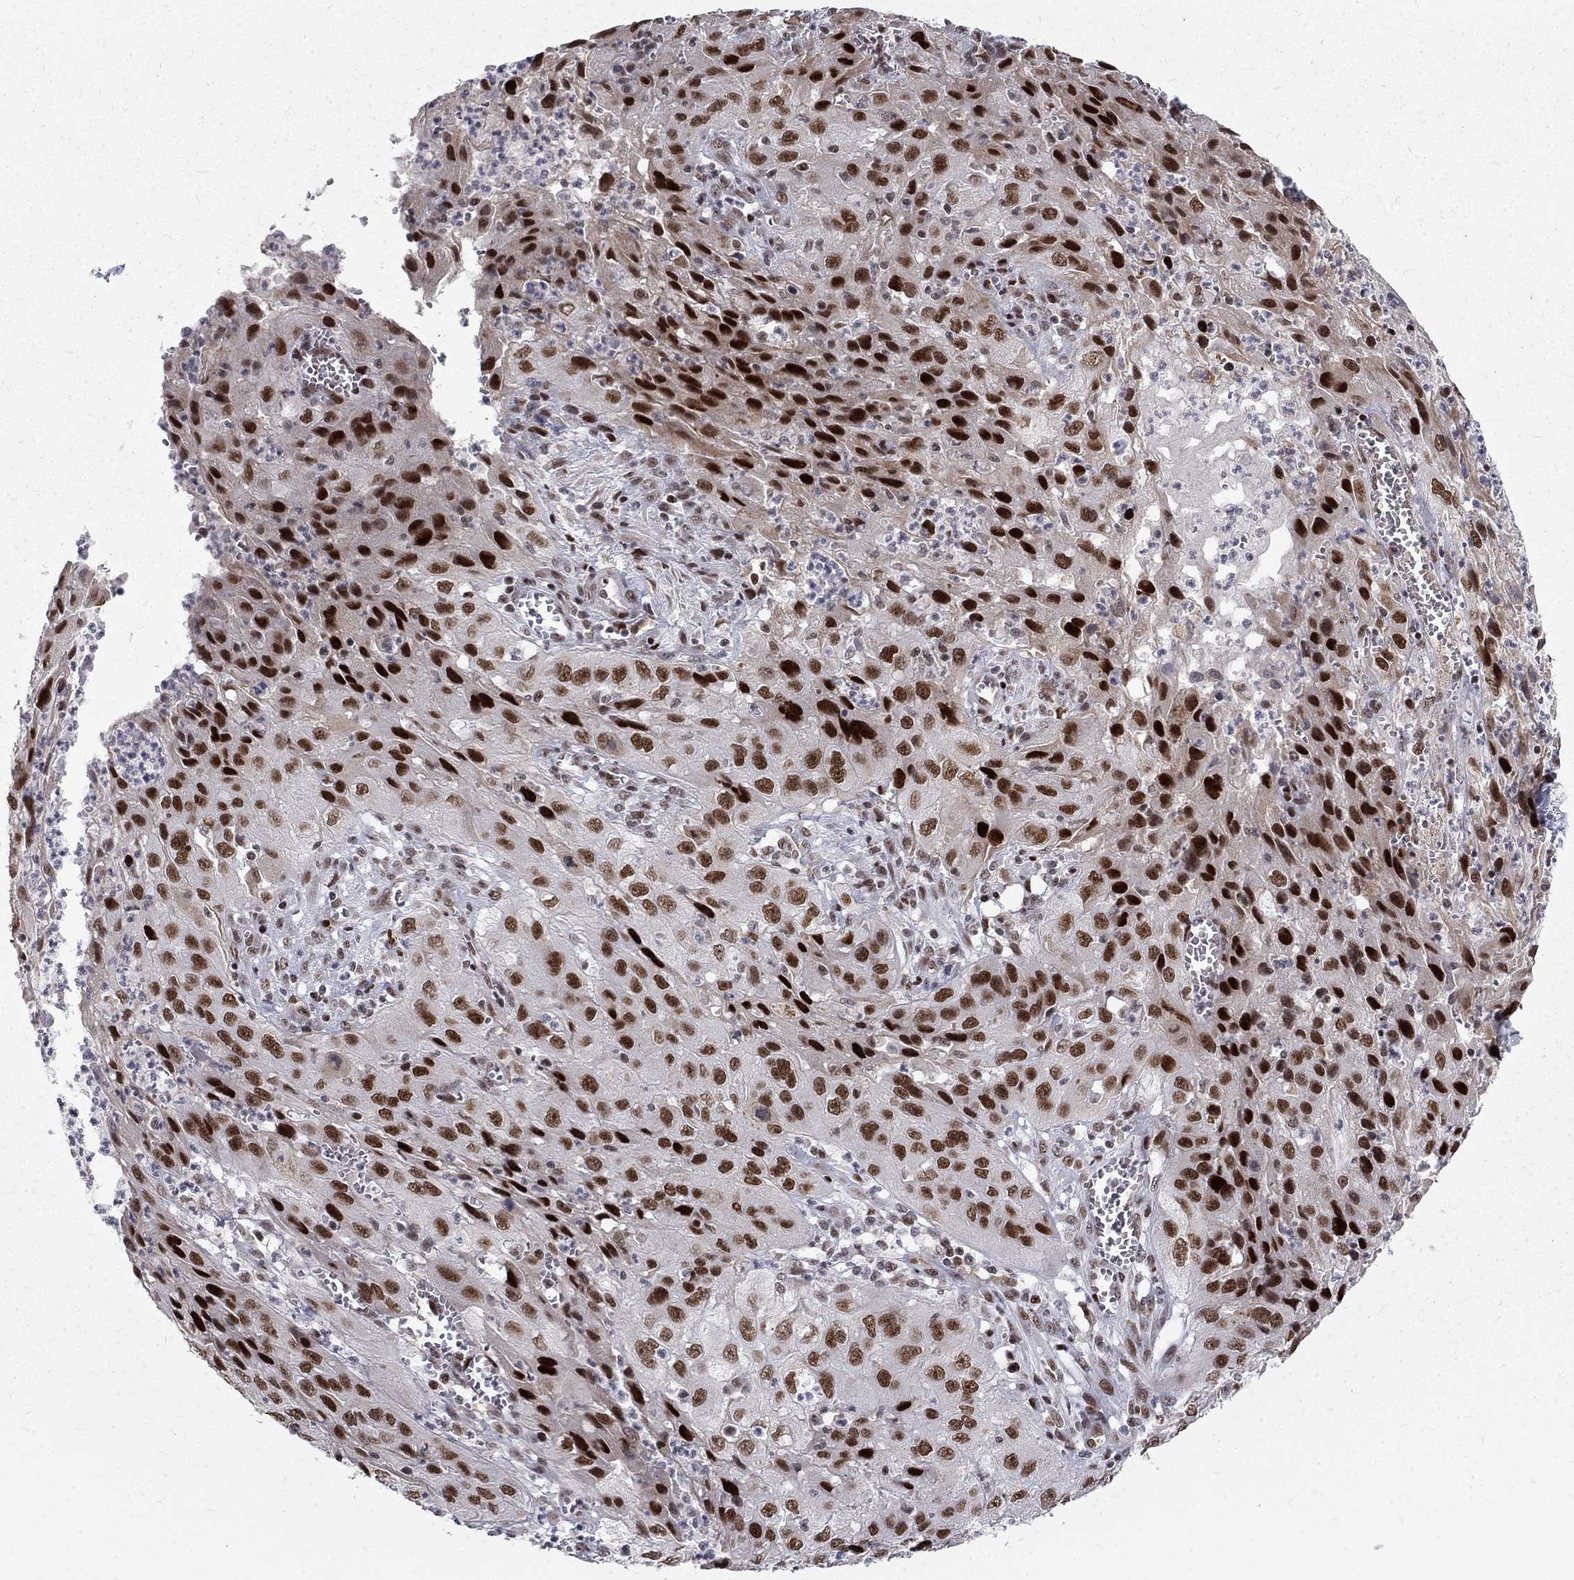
{"staining": {"intensity": "strong", "quantity": ">75%", "location": "nuclear"}, "tissue": "cervical cancer", "cell_type": "Tumor cells", "image_type": "cancer", "snomed": [{"axis": "morphology", "description": "Squamous cell carcinoma, NOS"}, {"axis": "topography", "description": "Cervix"}], "caption": "Protein staining by IHC reveals strong nuclear expression in about >75% of tumor cells in cervical cancer.", "gene": "TCEAL1", "patient": {"sex": "female", "age": 32}}